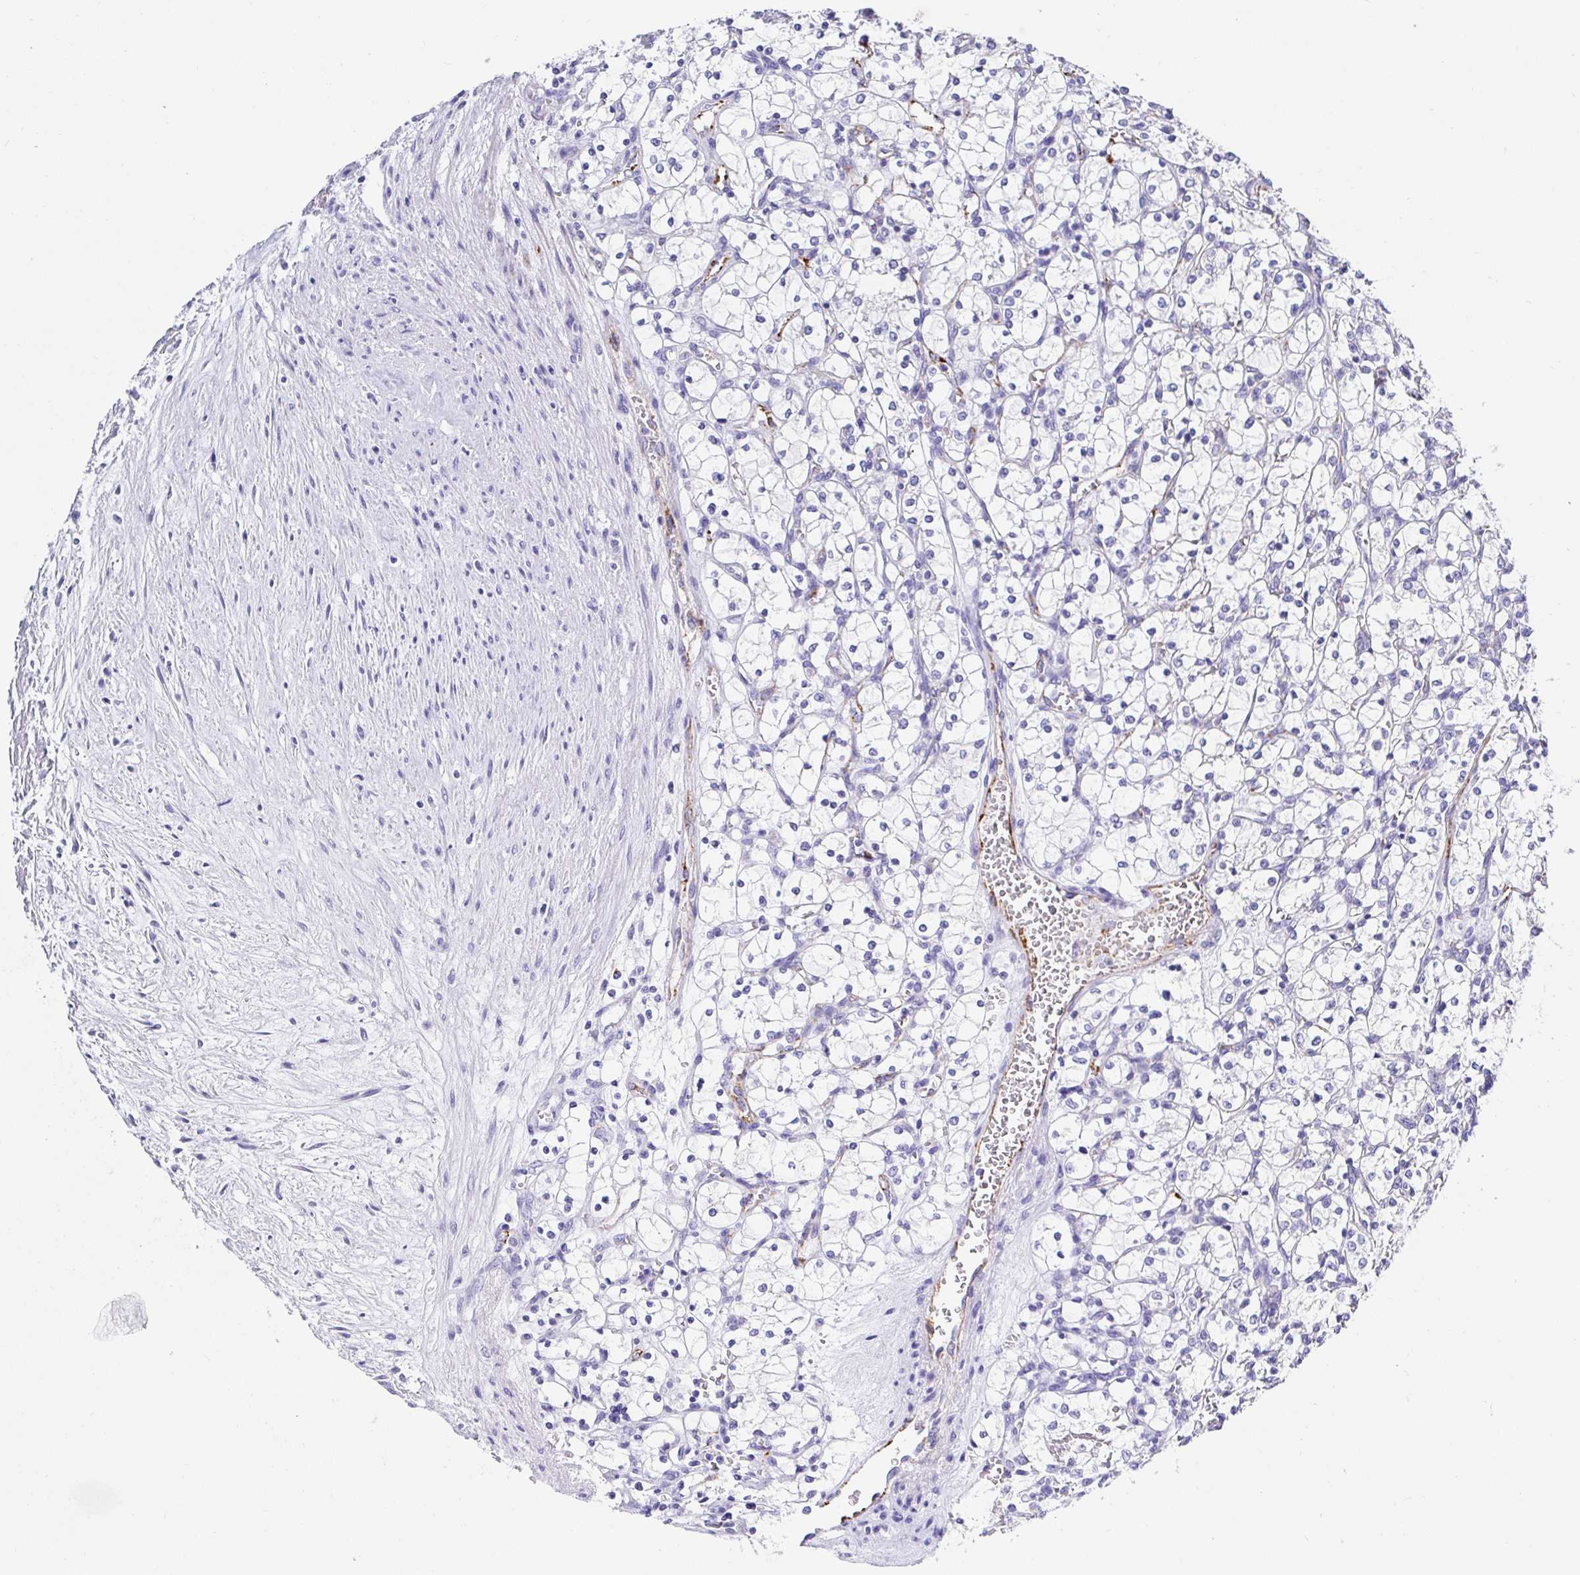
{"staining": {"intensity": "negative", "quantity": "none", "location": "none"}, "tissue": "renal cancer", "cell_type": "Tumor cells", "image_type": "cancer", "snomed": [{"axis": "morphology", "description": "Adenocarcinoma, NOS"}, {"axis": "topography", "description": "Kidney"}], "caption": "The photomicrograph exhibits no significant positivity in tumor cells of adenocarcinoma (renal).", "gene": "MAOA", "patient": {"sex": "female", "age": 69}}